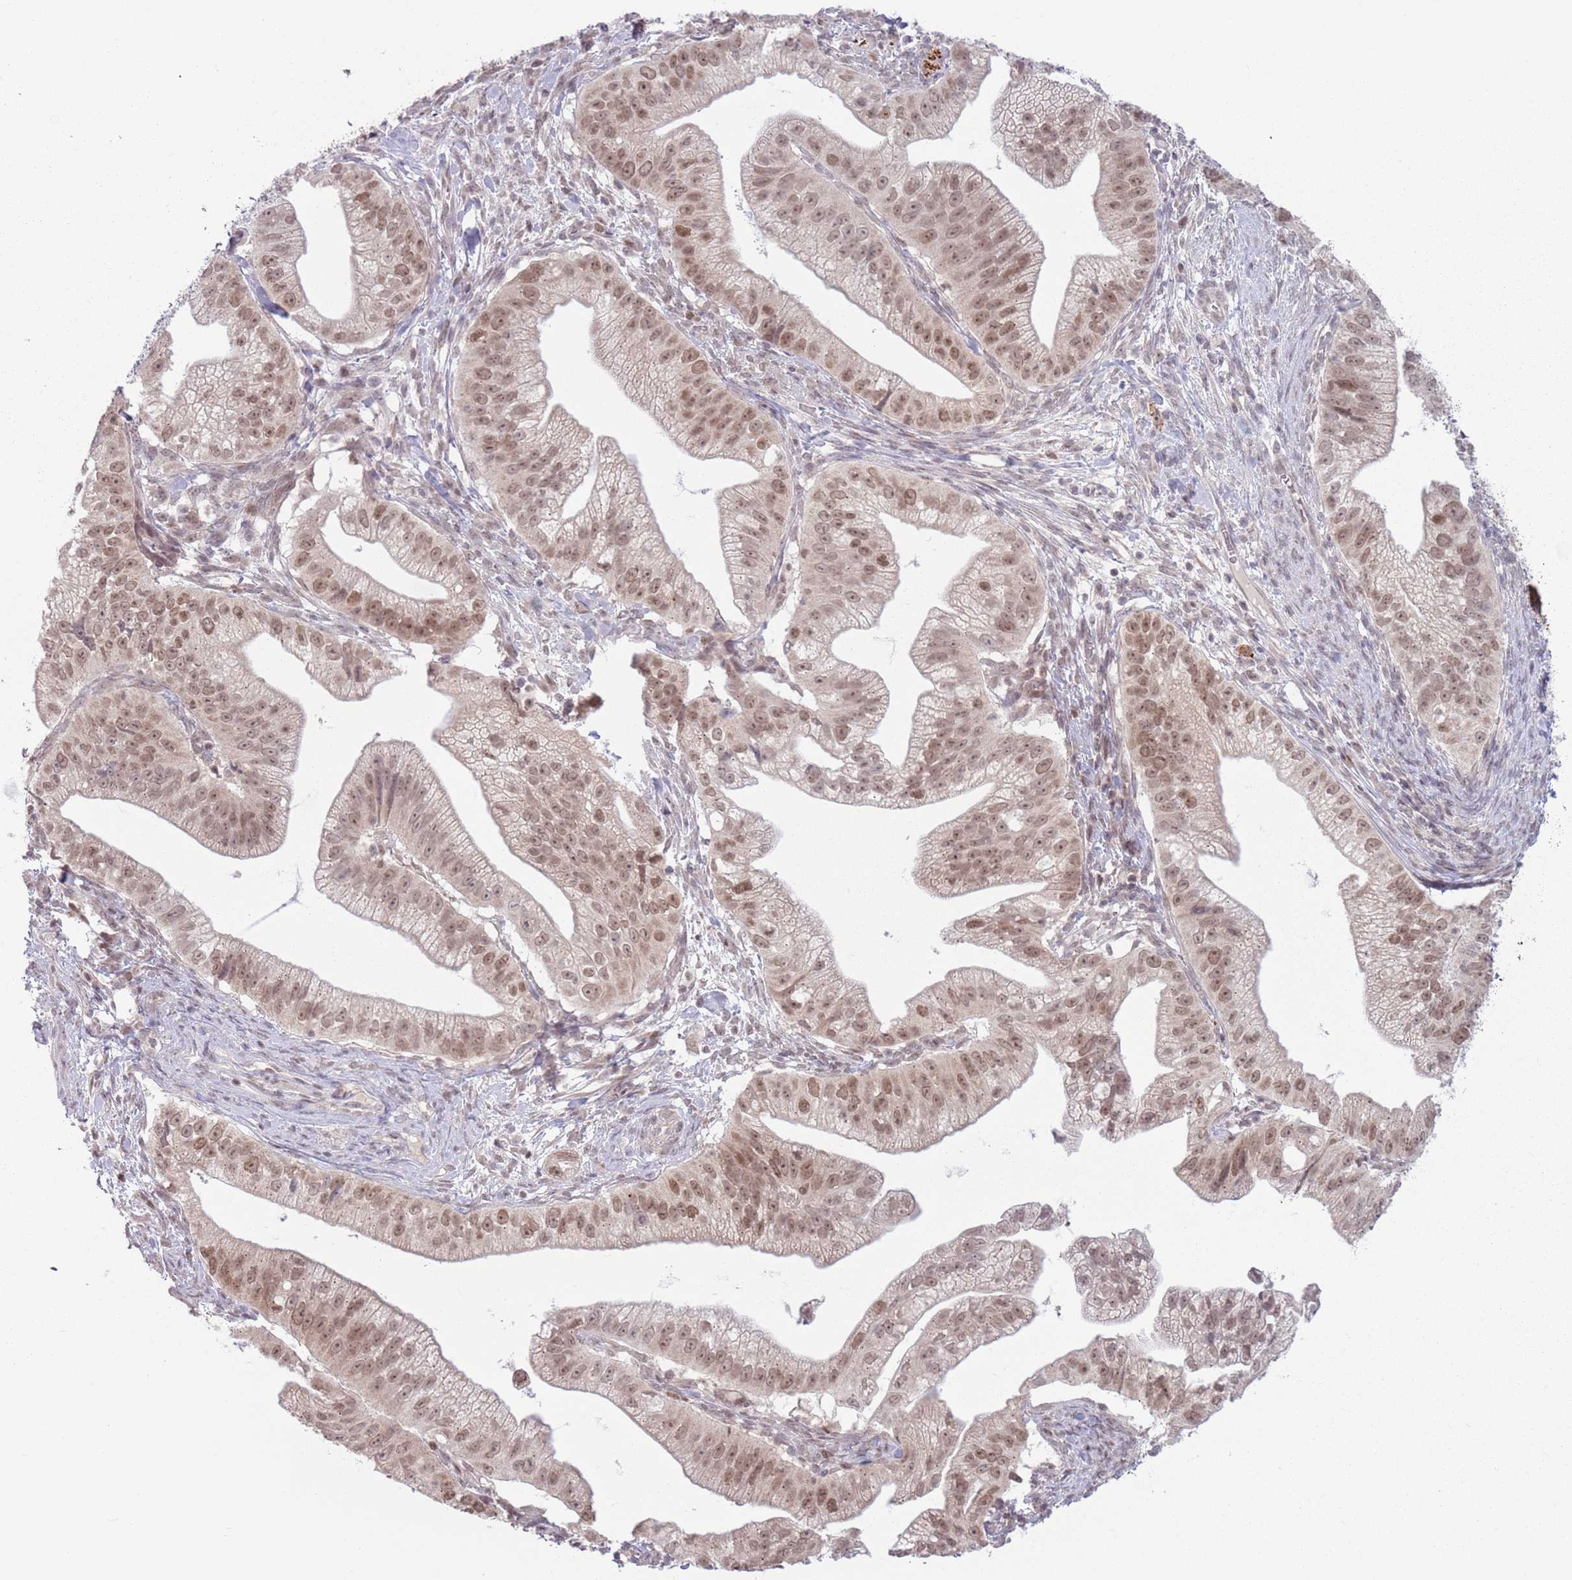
{"staining": {"intensity": "moderate", "quantity": ">75%", "location": "nuclear"}, "tissue": "pancreatic cancer", "cell_type": "Tumor cells", "image_type": "cancer", "snomed": [{"axis": "morphology", "description": "Adenocarcinoma, NOS"}, {"axis": "topography", "description": "Pancreas"}], "caption": "Protein analysis of pancreatic cancer tissue shows moderate nuclear expression in about >75% of tumor cells.", "gene": "MRPL34", "patient": {"sex": "male", "age": 70}}